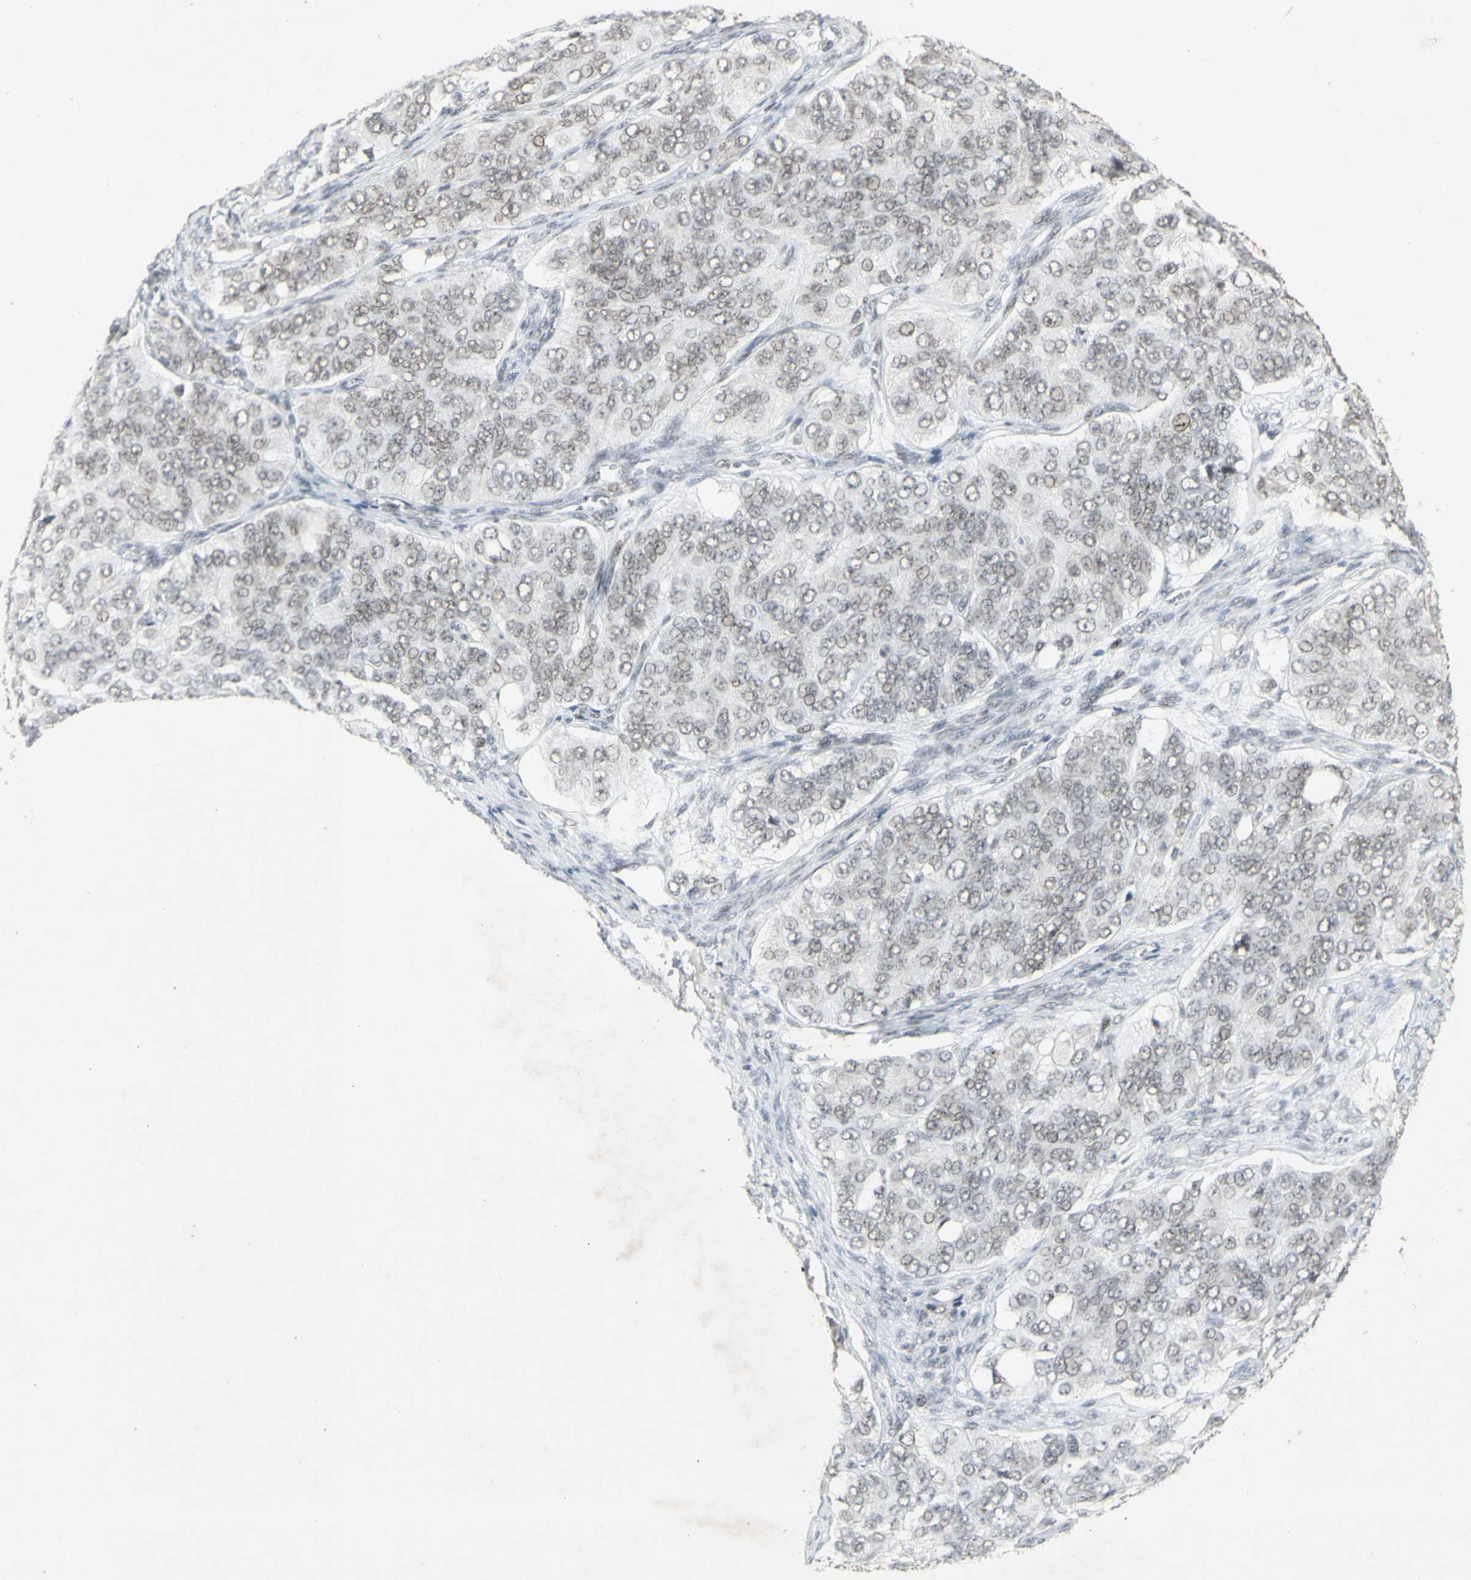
{"staining": {"intensity": "moderate", "quantity": "25%-75%", "location": "nuclear"}, "tissue": "ovarian cancer", "cell_type": "Tumor cells", "image_type": "cancer", "snomed": [{"axis": "morphology", "description": "Carcinoma, endometroid"}, {"axis": "topography", "description": "Ovary"}], "caption": "Immunohistochemical staining of human ovarian cancer (endometroid carcinoma) exhibits moderate nuclear protein staining in about 25%-75% of tumor cells. Using DAB (3,3'-diaminobenzidine) (brown) and hematoxylin (blue) stains, captured at high magnification using brightfield microscopy.", "gene": "CENPB", "patient": {"sex": "female", "age": 51}}